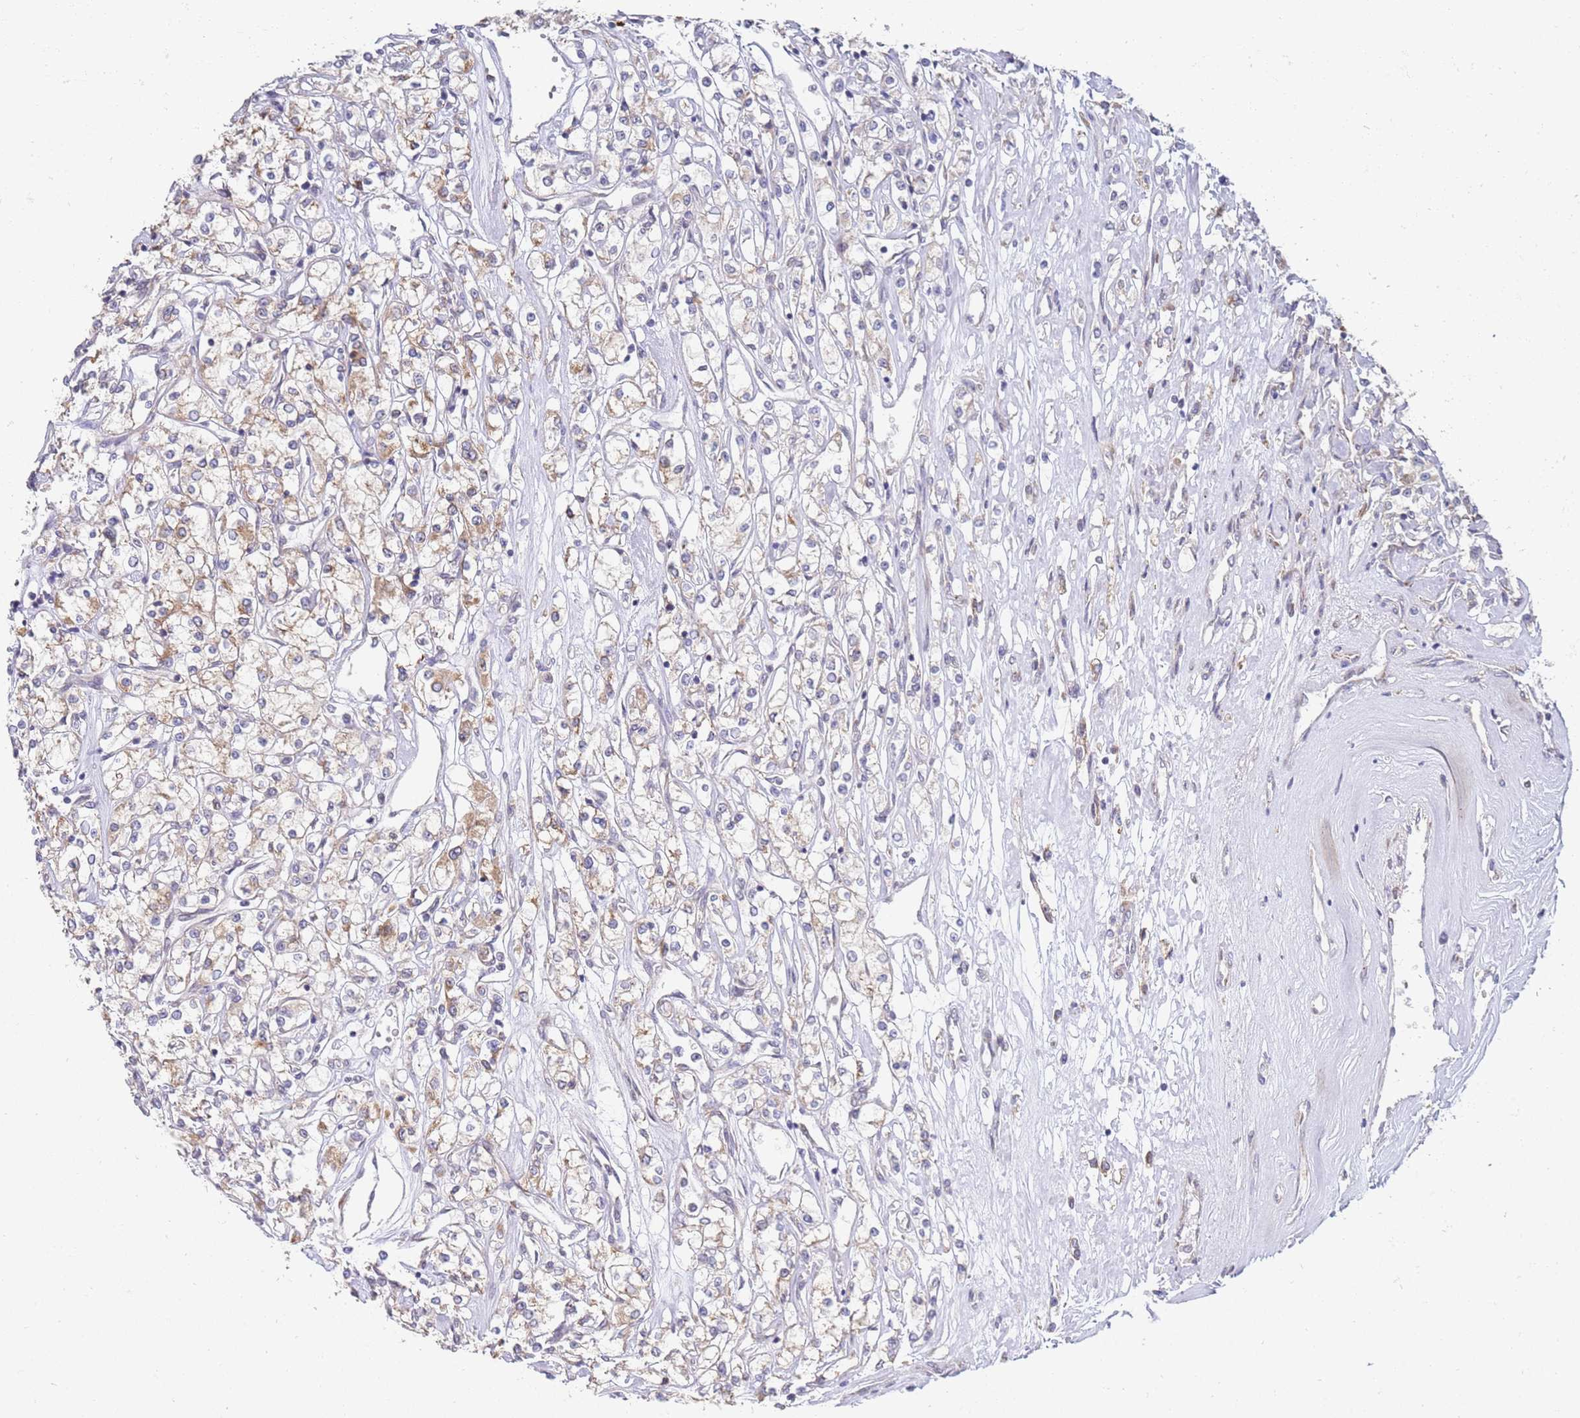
{"staining": {"intensity": "weak", "quantity": "<25%", "location": "cytoplasmic/membranous"}, "tissue": "renal cancer", "cell_type": "Tumor cells", "image_type": "cancer", "snomed": [{"axis": "morphology", "description": "Adenocarcinoma, NOS"}, {"axis": "topography", "description": "Kidney"}], "caption": "Tumor cells show no significant expression in renal adenocarcinoma.", "gene": "VRK2", "patient": {"sex": "female", "age": 59}}